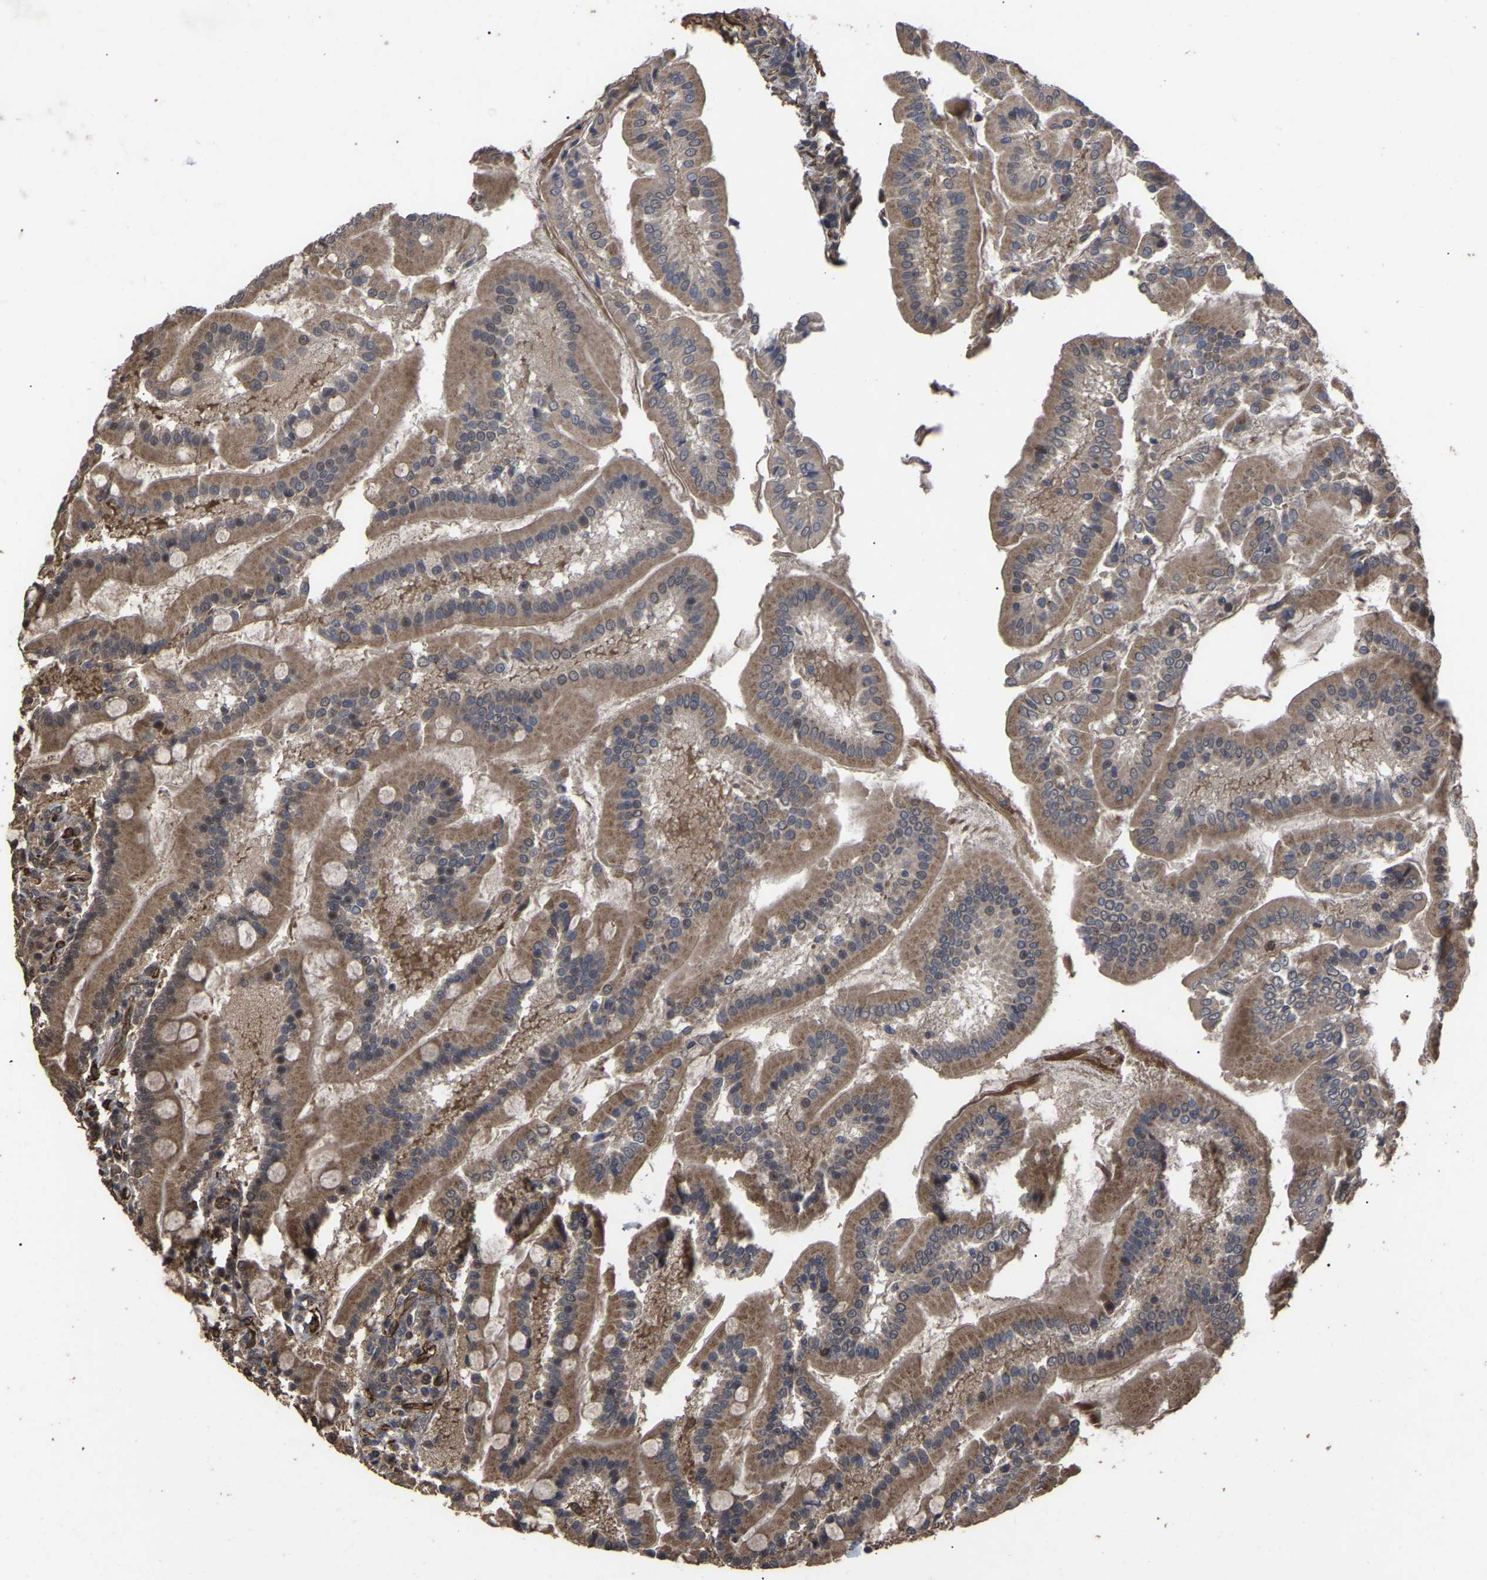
{"staining": {"intensity": "moderate", "quantity": ">75%", "location": "cytoplasmic/membranous"}, "tissue": "duodenum", "cell_type": "Glandular cells", "image_type": "normal", "snomed": [{"axis": "morphology", "description": "Normal tissue, NOS"}, {"axis": "topography", "description": "Duodenum"}], "caption": "About >75% of glandular cells in unremarkable human duodenum demonstrate moderate cytoplasmic/membranous protein positivity as visualized by brown immunohistochemical staining.", "gene": "FAM161B", "patient": {"sex": "male", "age": 50}}